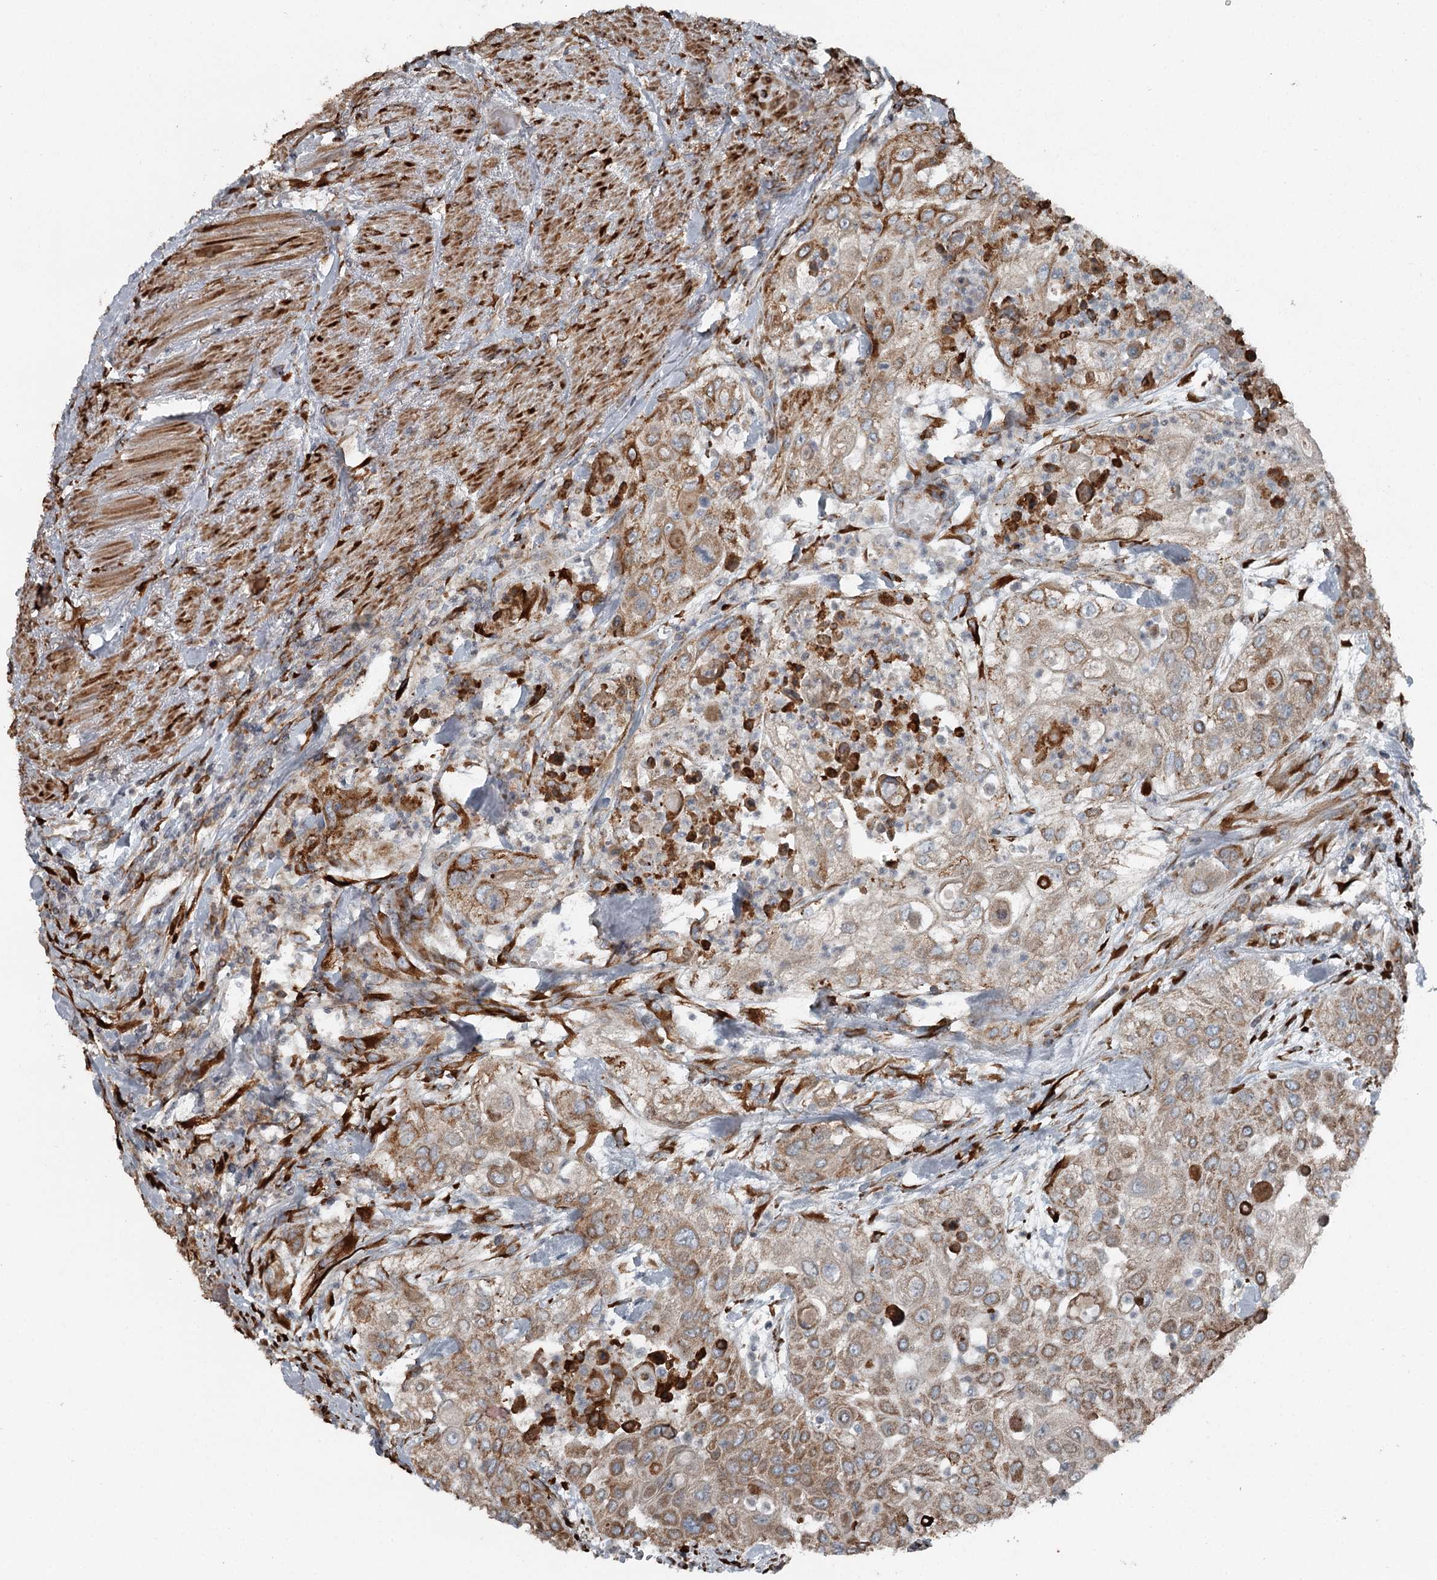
{"staining": {"intensity": "moderate", "quantity": ">75%", "location": "cytoplasmic/membranous"}, "tissue": "urothelial cancer", "cell_type": "Tumor cells", "image_type": "cancer", "snomed": [{"axis": "morphology", "description": "Urothelial carcinoma, High grade"}, {"axis": "topography", "description": "Urinary bladder"}], "caption": "Immunohistochemistry (DAB) staining of urothelial cancer displays moderate cytoplasmic/membranous protein positivity in approximately >75% of tumor cells.", "gene": "RASSF8", "patient": {"sex": "female", "age": 79}}